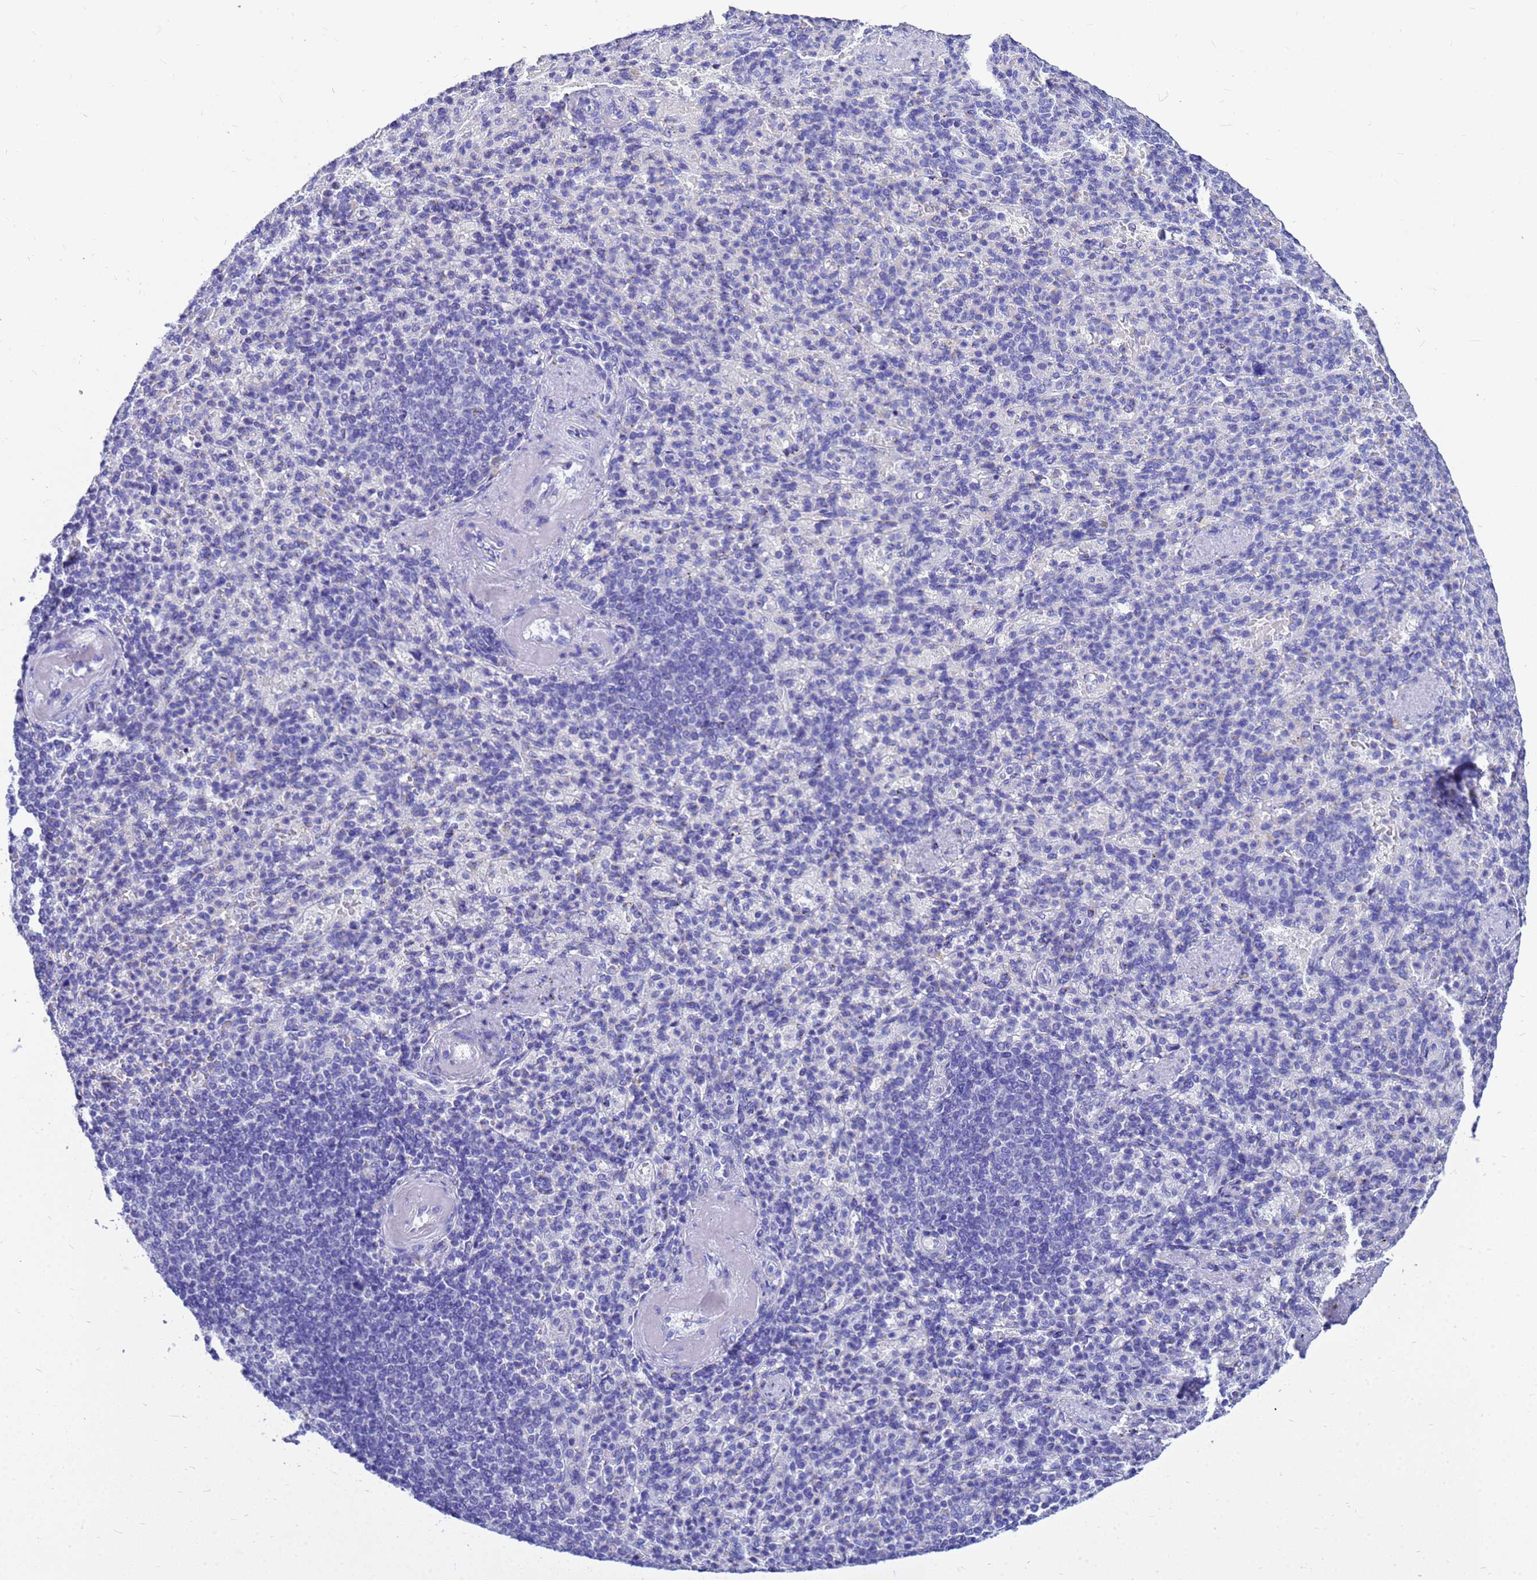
{"staining": {"intensity": "negative", "quantity": "none", "location": "none"}, "tissue": "spleen", "cell_type": "Cells in red pulp", "image_type": "normal", "snomed": [{"axis": "morphology", "description": "Normal tissue, NOS"}, {"axis": "topography", "description": "Spleen"}], "caption": "The micrograph exhibits no significant expression in cells in red pulp of spleen. (DAB immunohistochemistry, high magnification).", "gene": "OR52E2", "patient": {"sex": "female", "age": 74}}